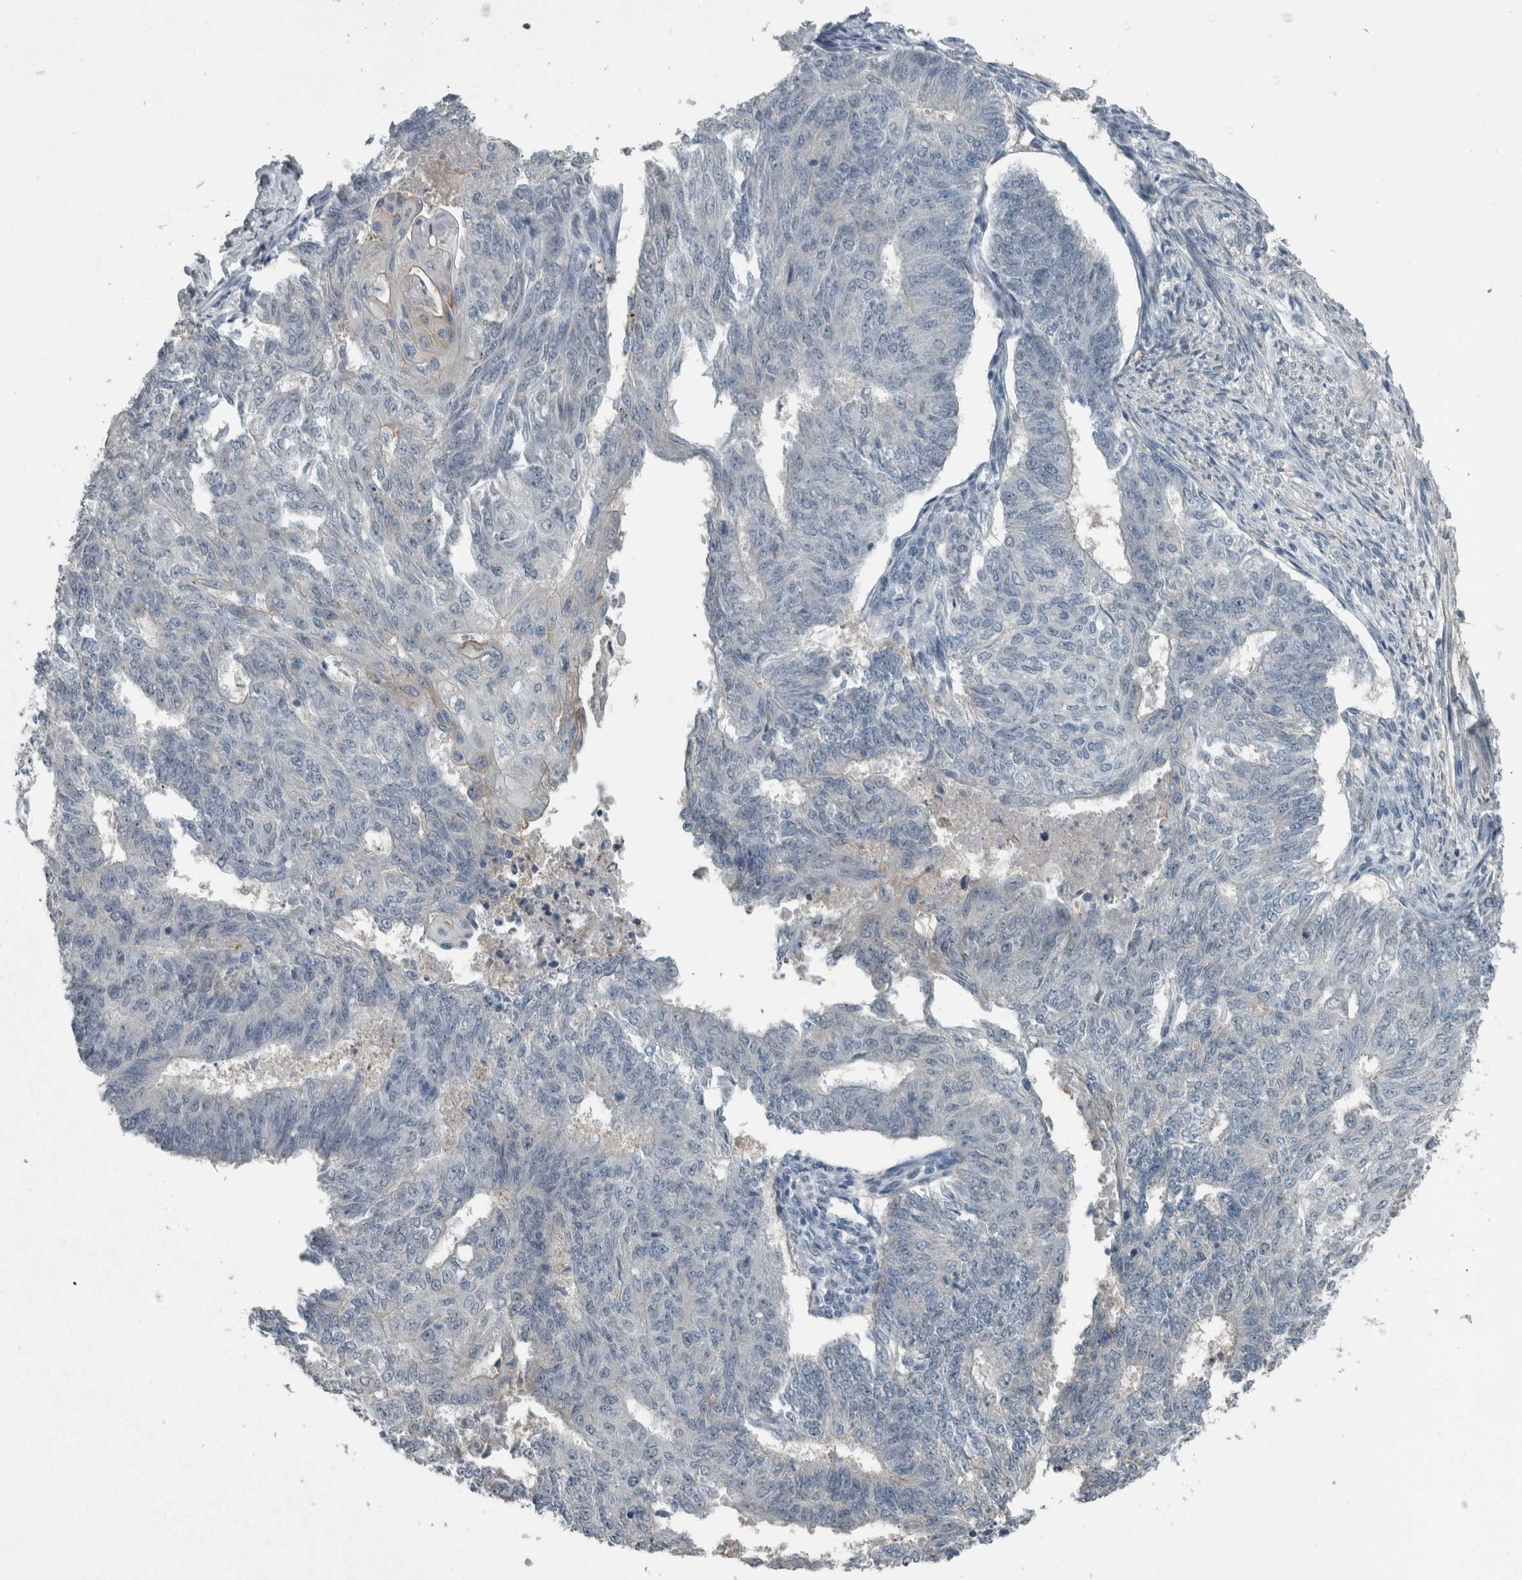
{"staining": {"intensity": "negative", "quantity": "none", "location": "none"}, "tissue": "endometrial cancer", "cell_type": "Tumor cells", "image_type": "cancer", "snomed": [{"axis": "morphology", "description": "Adenocarcinoma, NOS"}, {"axis": "topography", "description": "Endometrium"}], "caption": "Tumor cells are negative for brown protein staining in endometrial adenocarcinoma.", "gene": "ACSF2", "patient": {"sex": "female", "age": 32}}